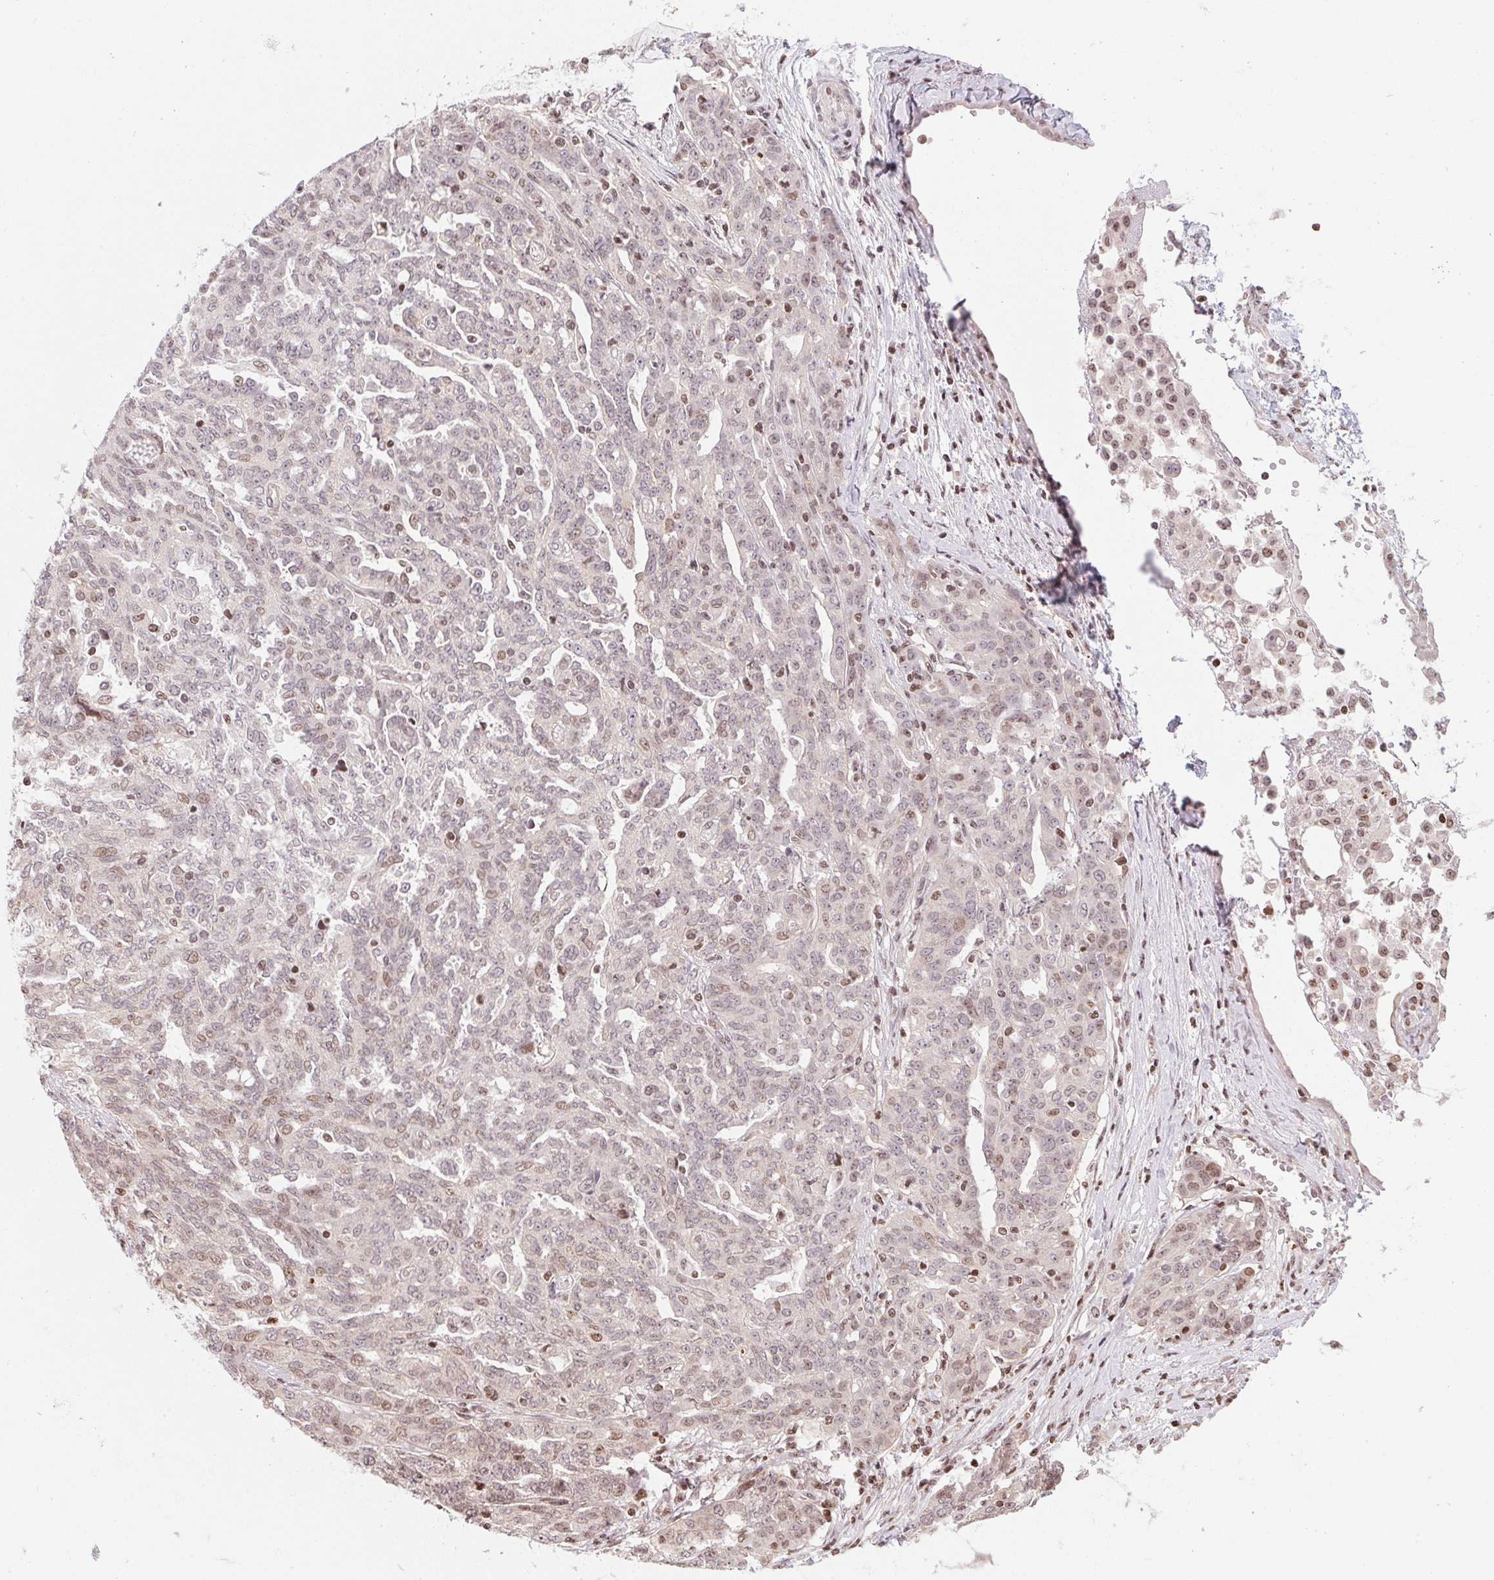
{"staining": {"intensity": "weak", "quantity": "<25%", "location": "nuclear"}, "tissue": "ovarian cancer", "cell_type": "Tumor cells", "image_type": "cancer", "snomed": [{"axis": "morphology", "description": "Cystadenocarcinoma, serous, NOS"}, {"axis": "topography", "description": "Ovary"}], "caption": "This histopathology image is of serous cystadenocarcinoma (ovarian) stained with immunohistochemistry to label a protein in brown with the nuclei are counter-stained blue. There is no positivity in tumor cells.", "gene": "RNF181", "patient": {"sex": "female", "age": 67}}